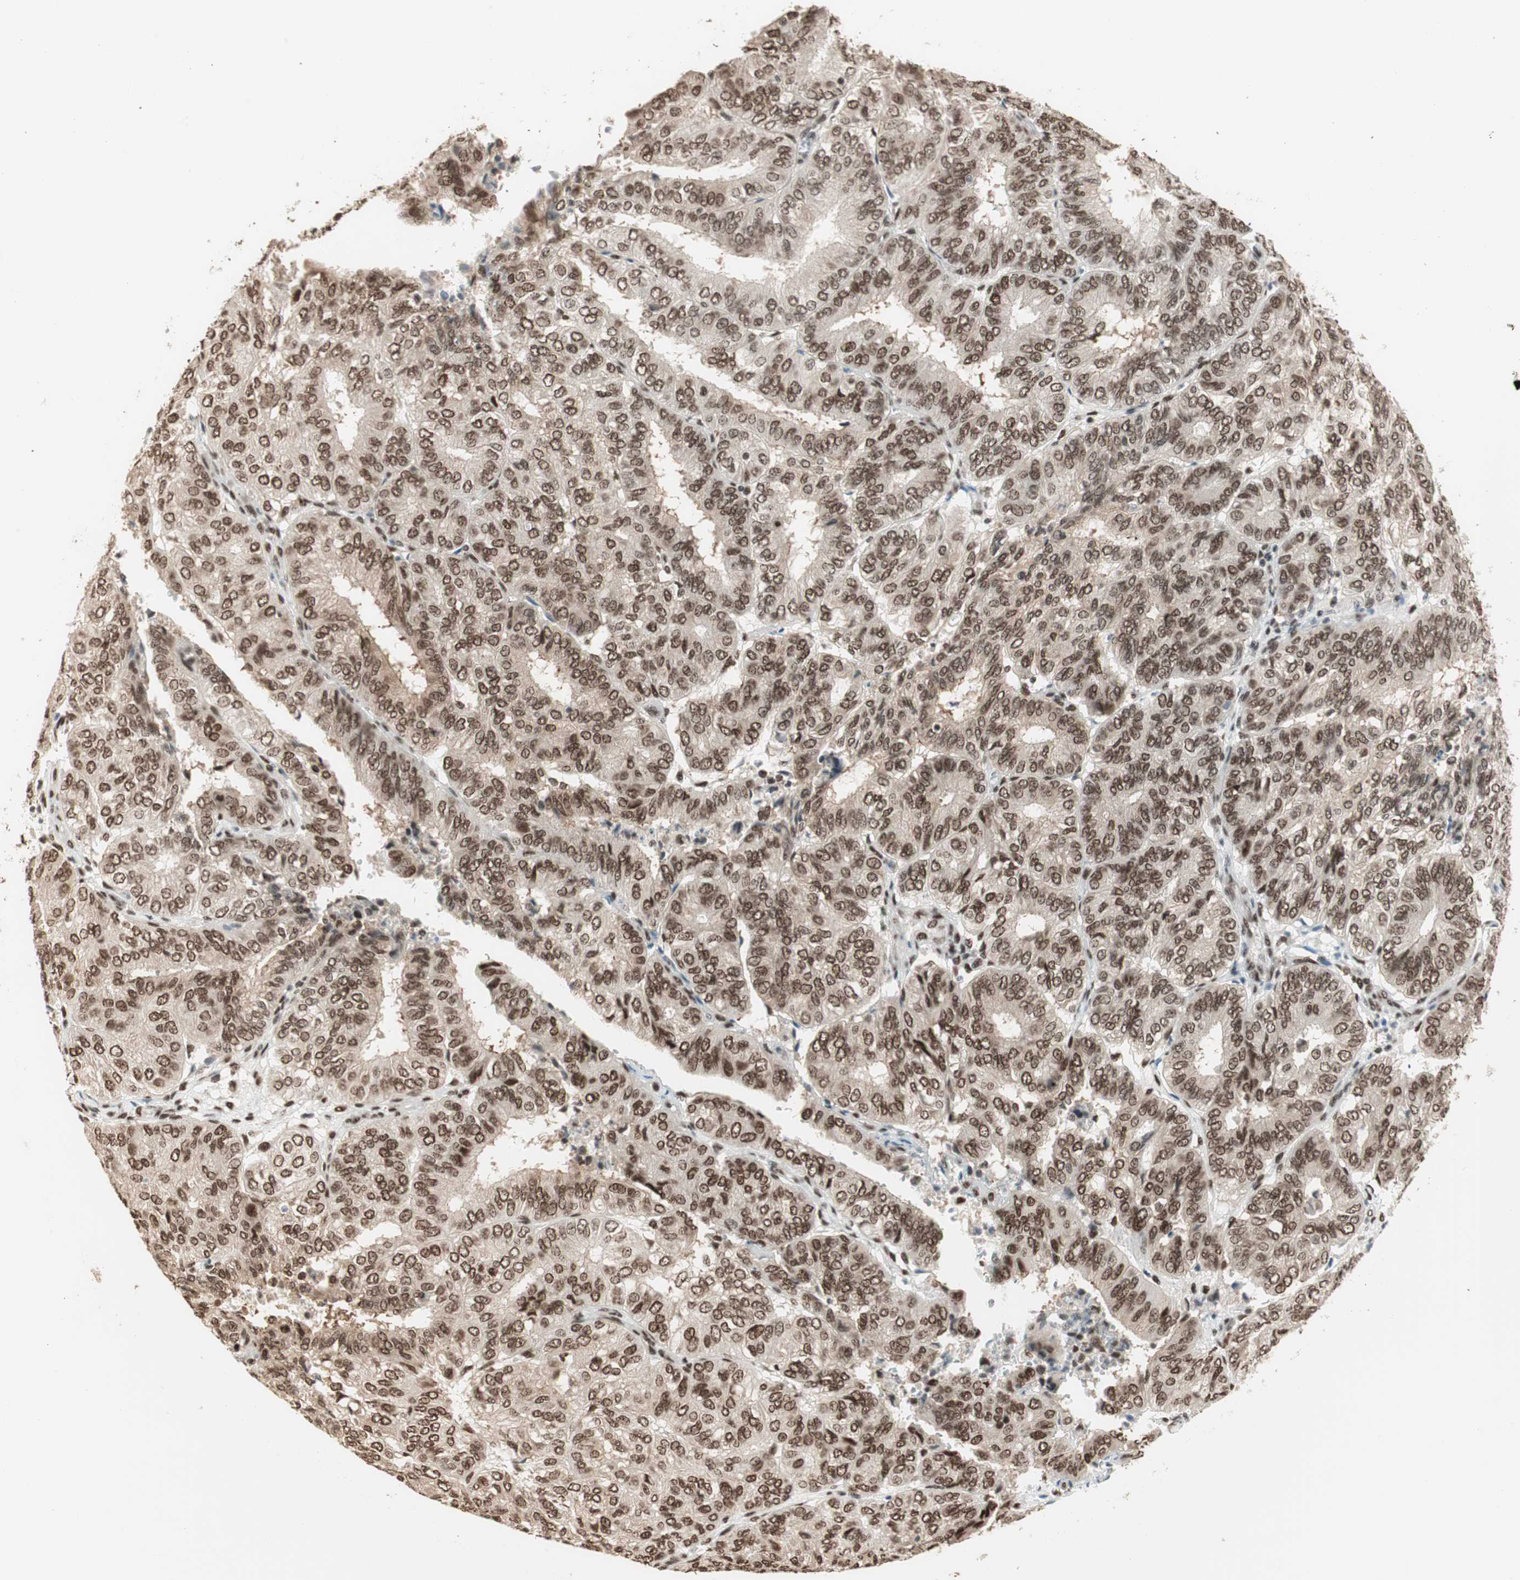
{"staining": {"intensity": "moderate", "quantity": ">75%", "location": "cytoplasmic/membranous,nuclear"}, "tissue": "endometrial cancer", "cell_type": "Tumor cells", "image_type": "cancer", "snomed": [{"axis": "morphology", "description": "Adenocarcinoma, NOS"}, {"axis": "topography", "description": "Uterus"}], "caption": "This is a photomicrograph of IHC staining of endometrial cancer (adenocarcinoma), which shows moderate staining in the cytoplasmic/membranous and nuclear of tumor cells.", "gene": "SMARCE1", "patient": {"sex": "female", "age": 60}}